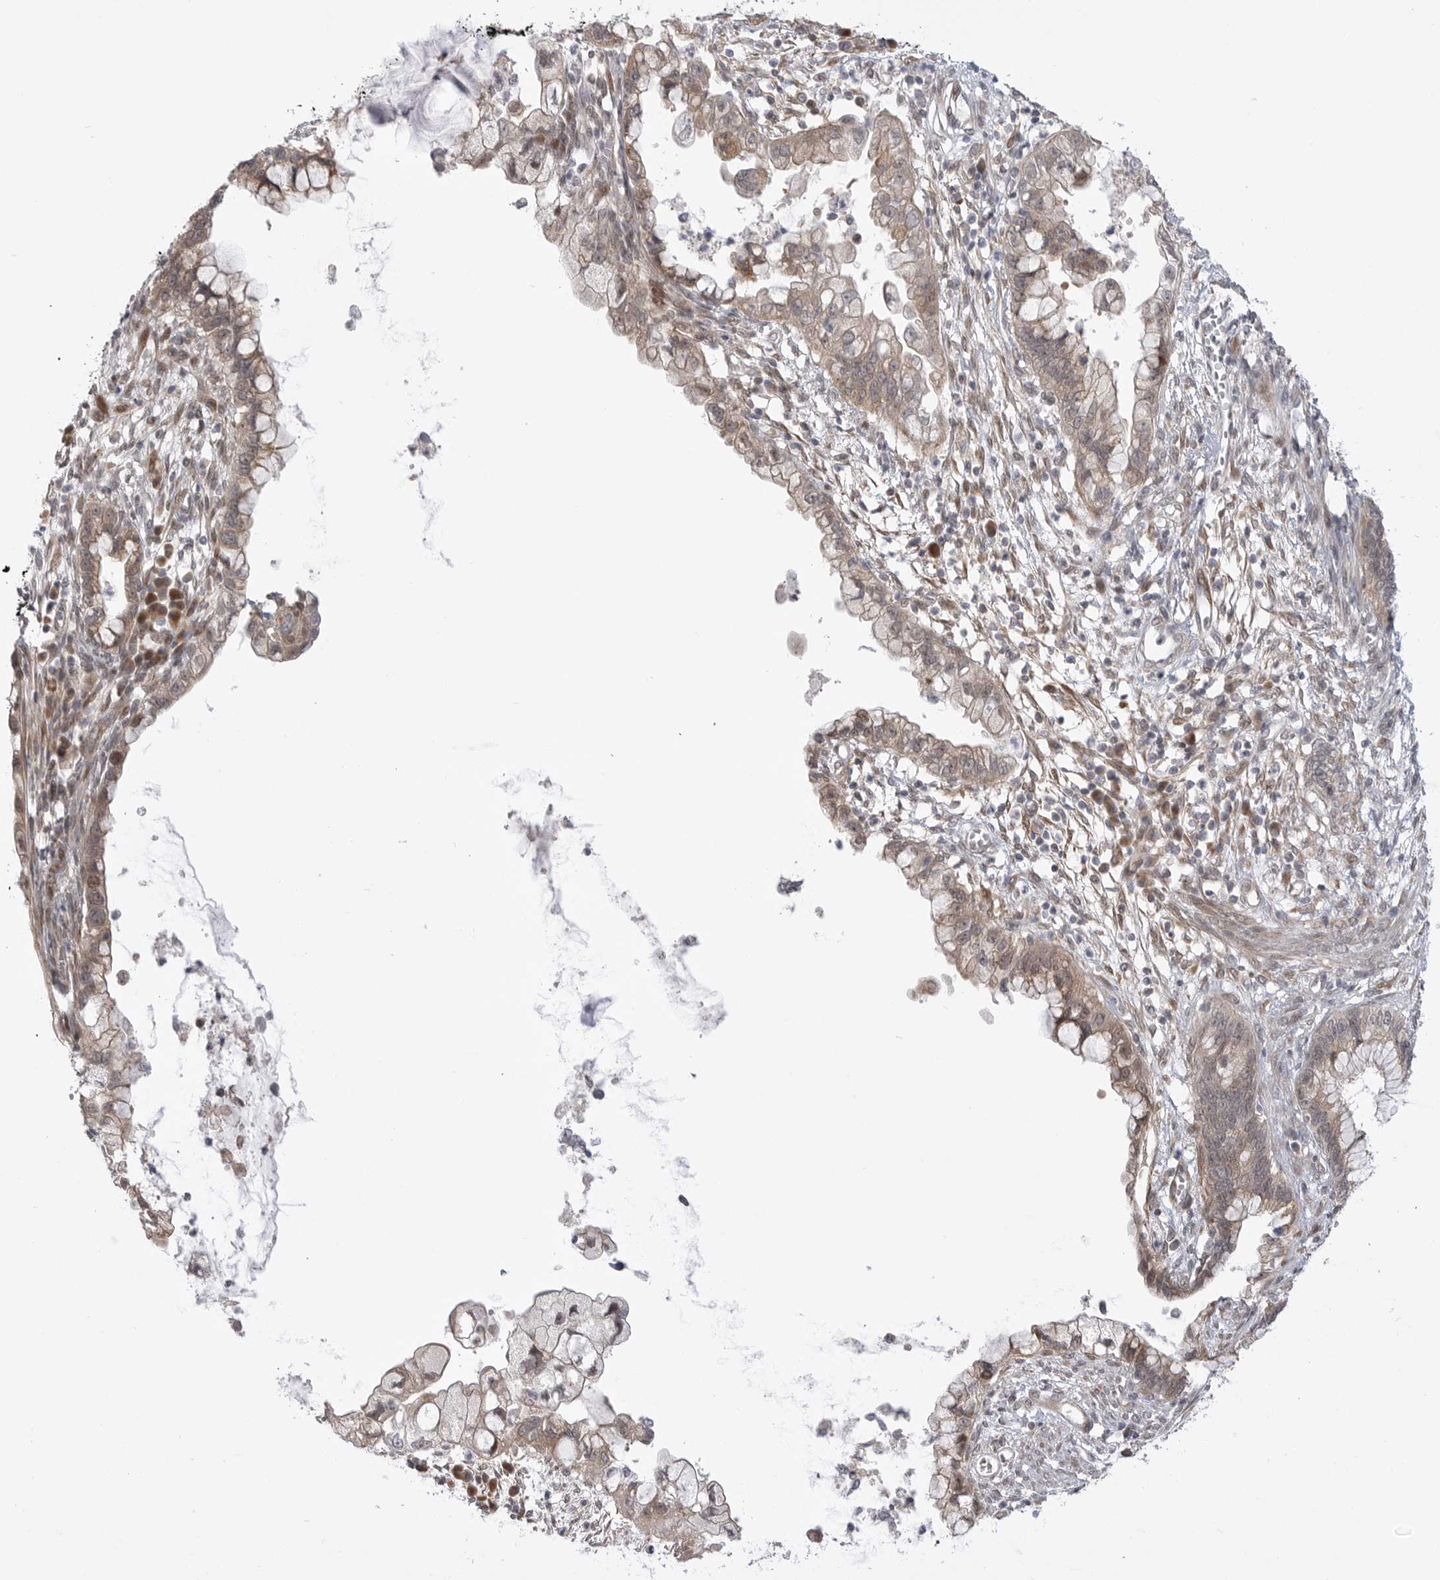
{"staining": {"intensity": "weak", "quantity": ">75%", "location": "cytoplasmic/membranous"}, "tissue": "cervical cancer", "cell_type": "Tumor cells", "image_type": "cancer", "snomed": [{"axis": "morphology", "description": "Adenocarcinoma, NOS"}, {"axis": "topography", "description": "Cervix"}], "caption": "High-power microscopy captured an IHC histopathology image of cervical cancer (adenocarcinoma), revealing weak cytoplasmic/membranous positivity in approximately >75% of tumor cells.", "gene": "GGT6", "patient": {"sex": "female", "age": 44}}